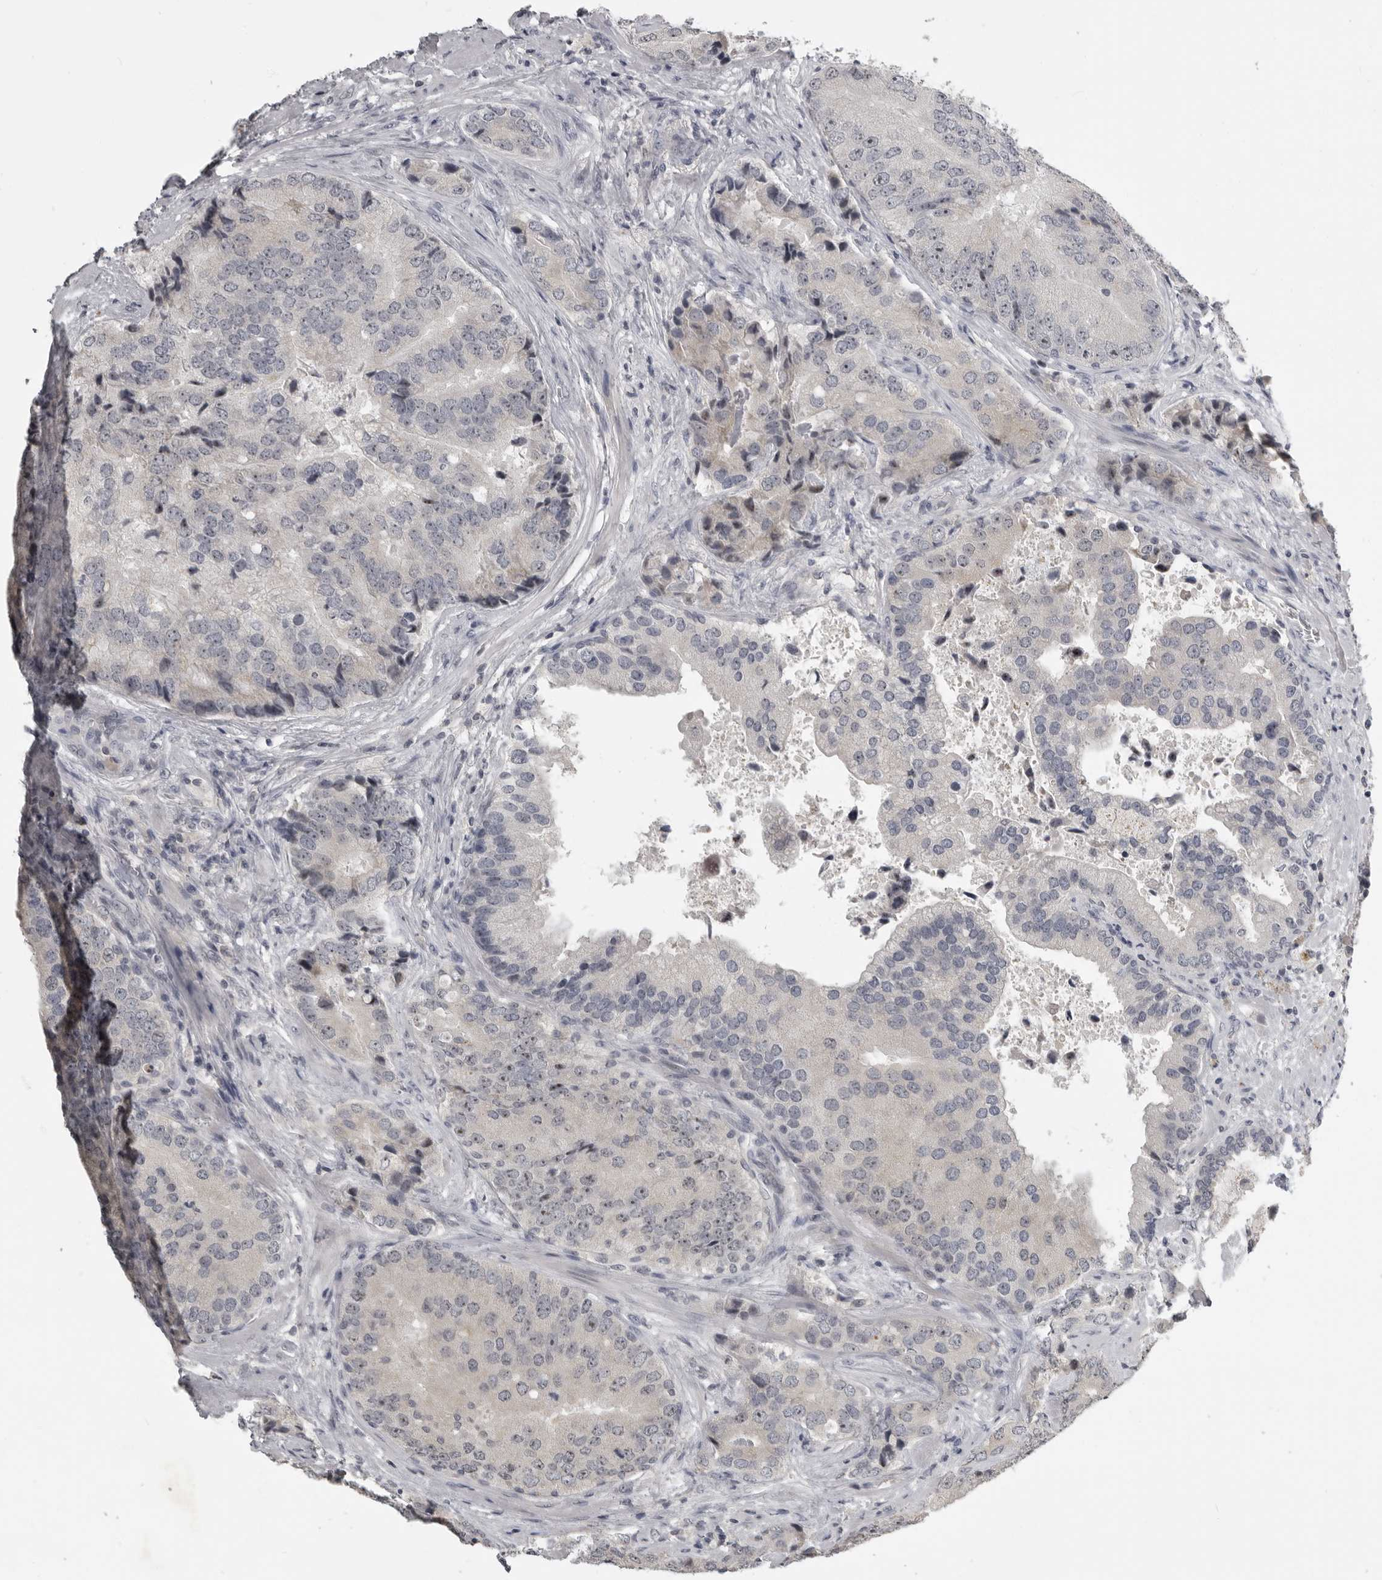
{"staining": {"intensity": "negative", "quantity": "none", "location": "none"}, "tissue": "prostate cancer", "cell_type": "Tumor cells", "image_type": "cancer", "snomed": [{"axis": "morphology", "description": "Adenocarcinoma, High grade"}, {"axis": "topography", "description": "Prostate"}], "caption": "Immunohistochemistry histopathology image of neoplastic tissue: human prostate cancer stained with DAB (3,3'-diaminobenzidine) displays no significant protein positivity in tumor cells. Nuclei are stained in blue.", "gene": "MRTO4", "patient": {"sex": "male", "age": 70}}